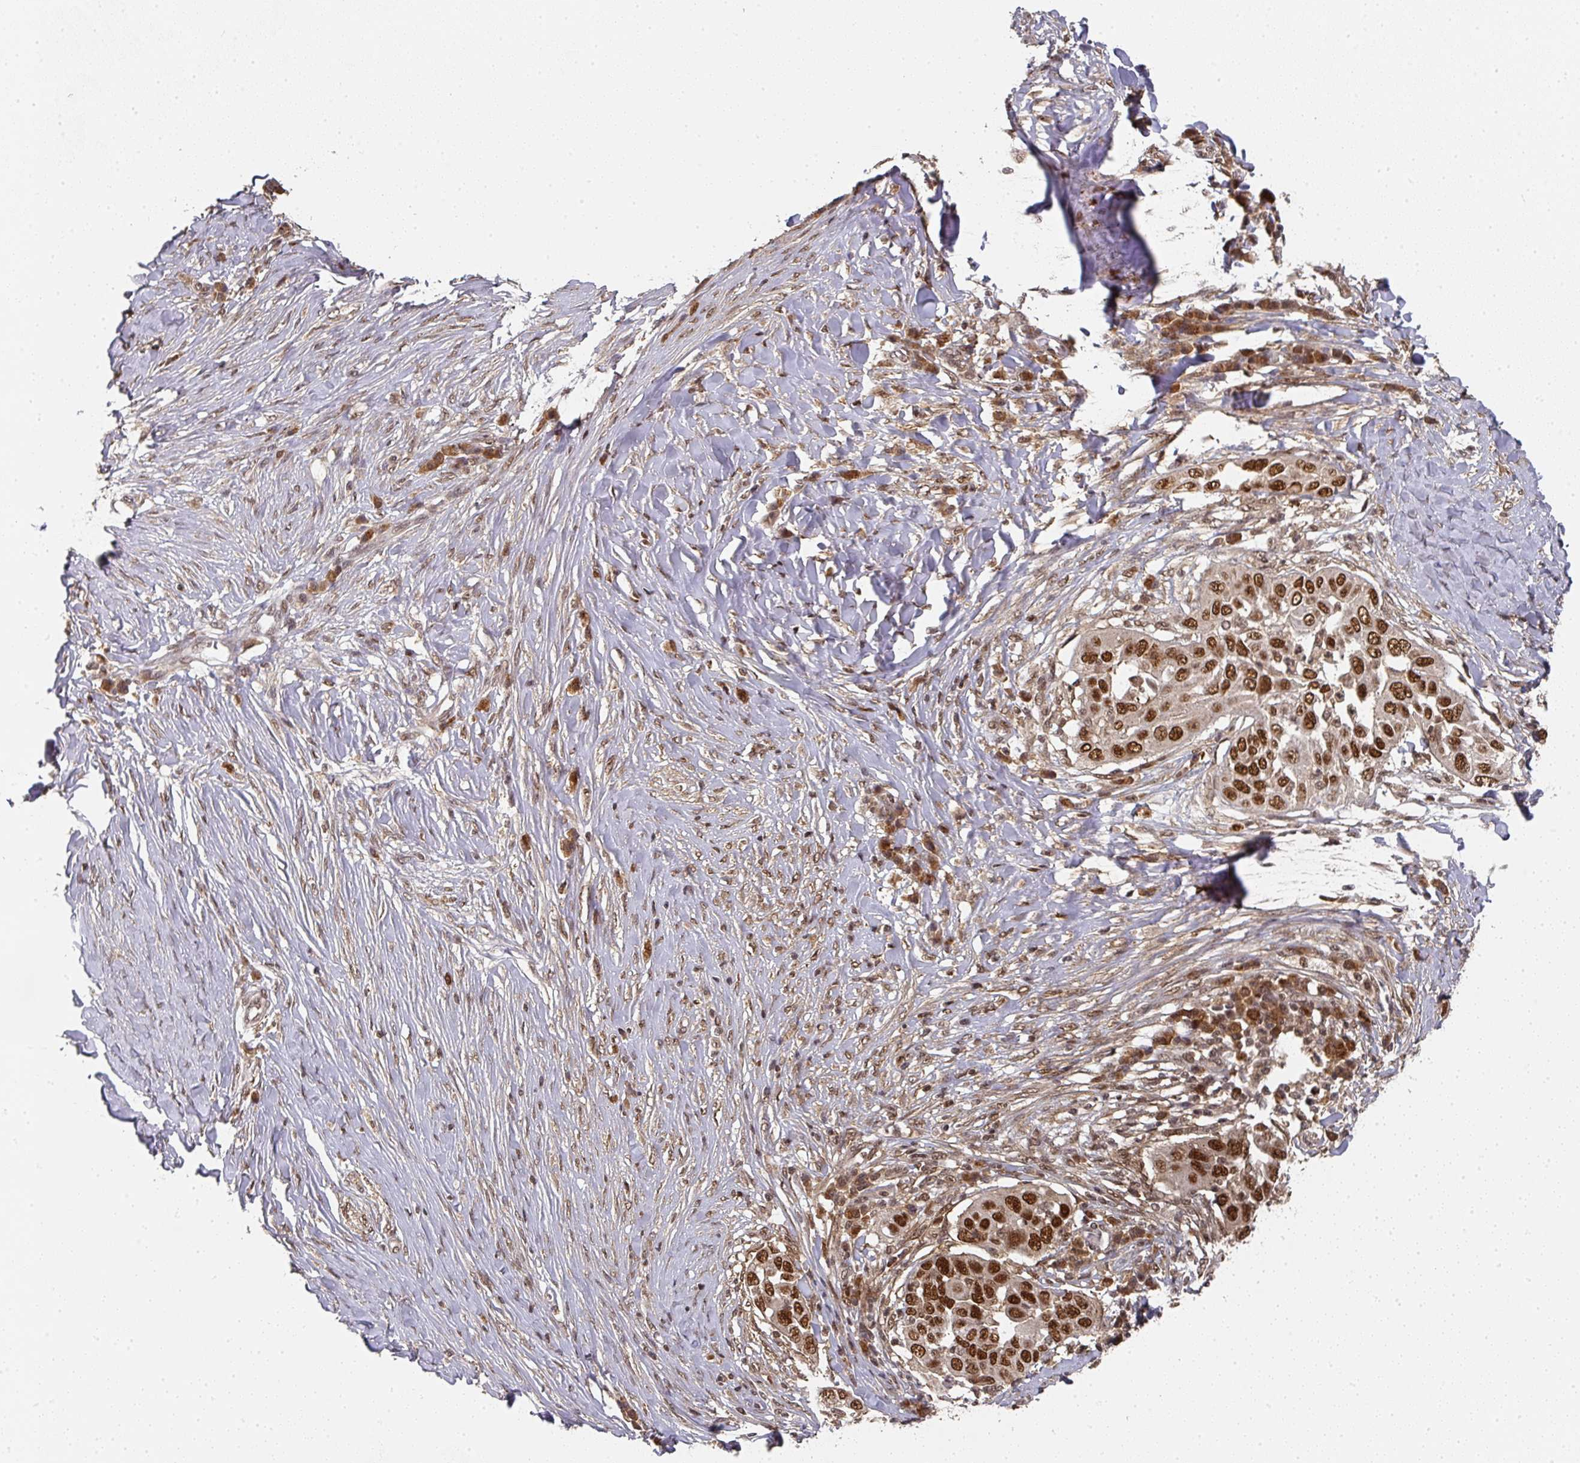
{"staining": {"intensity": "strong", "quantity": ">75%", "location": "nuclear"}, "tissue": "skin cancer", "cell_type": "Tumor cells", "image_type": "cancer", "snomed": [{"axis": "morphology", "description": "Squamous cell carcinoma, NOS"}, {"axis": "topography", "description": "Skin"}], "caption": "Strong nuclear expression for a protein is present in about >75% of tumor cells of squamous cell carcinoma (skin) using IHC.", "gene": "DIDO1", "patient": {"sex": "female", "age": 44}}